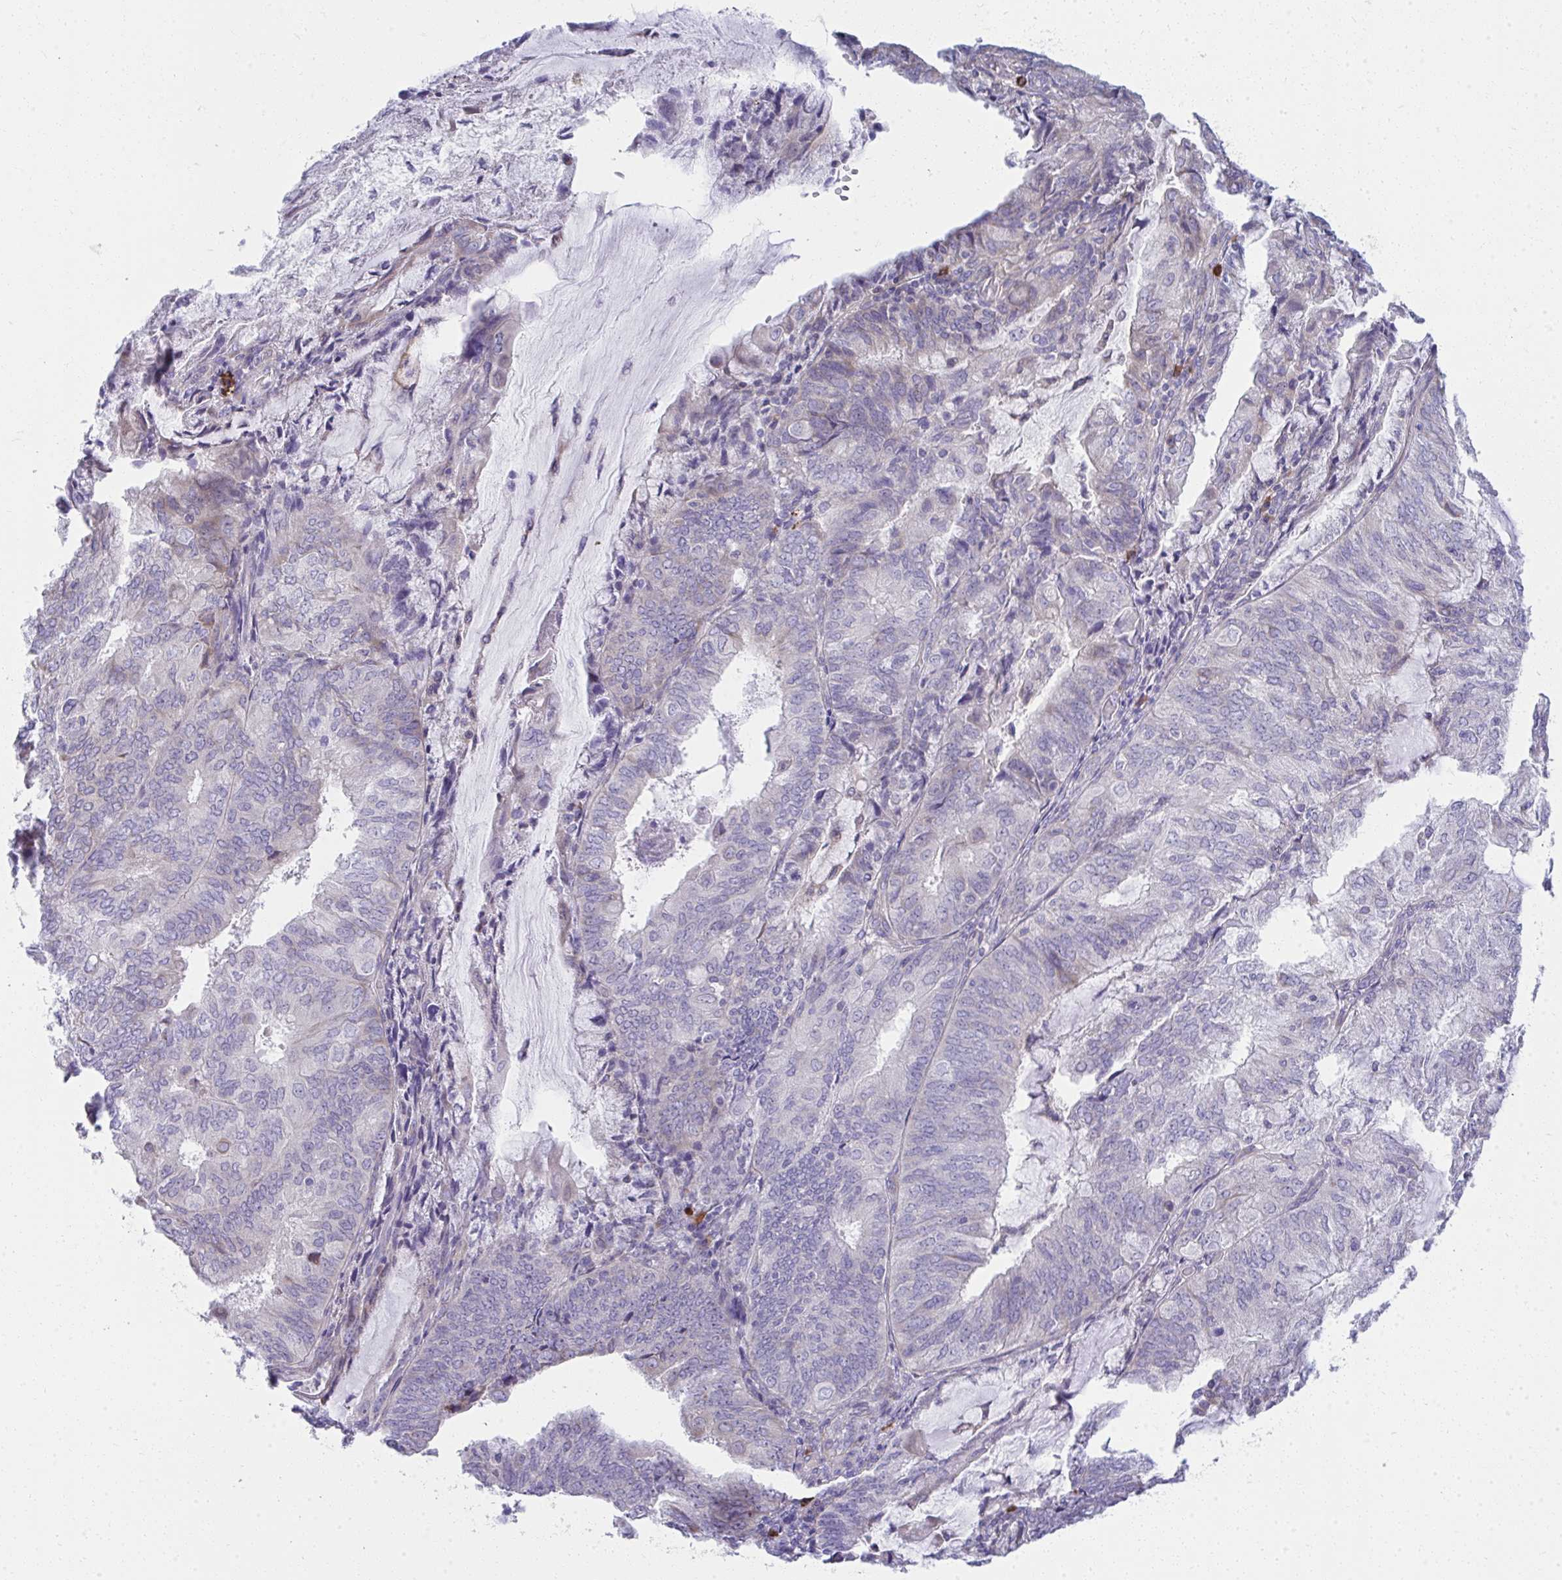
{"staining": {"intensity": "negative", "quantity": "none", "location": "none"}, "tissue": "endometrial cancer", "cell_type": "Tumor cells", "image_type": "cancer", "snomed": [{"axis": "morphology", "description": "Adenocarcinoma, NOS"}, {"axis": "topography", "description": "Endometrium"}], "caption": "Immunohistochemistry photomicrograph of neoplastic tissue: human endometrial cancer stained with DAB reveals no significant protein staining in tumor cells.", "gene": "PUS7L", "patient": {"sex": "female", "age": 81}}